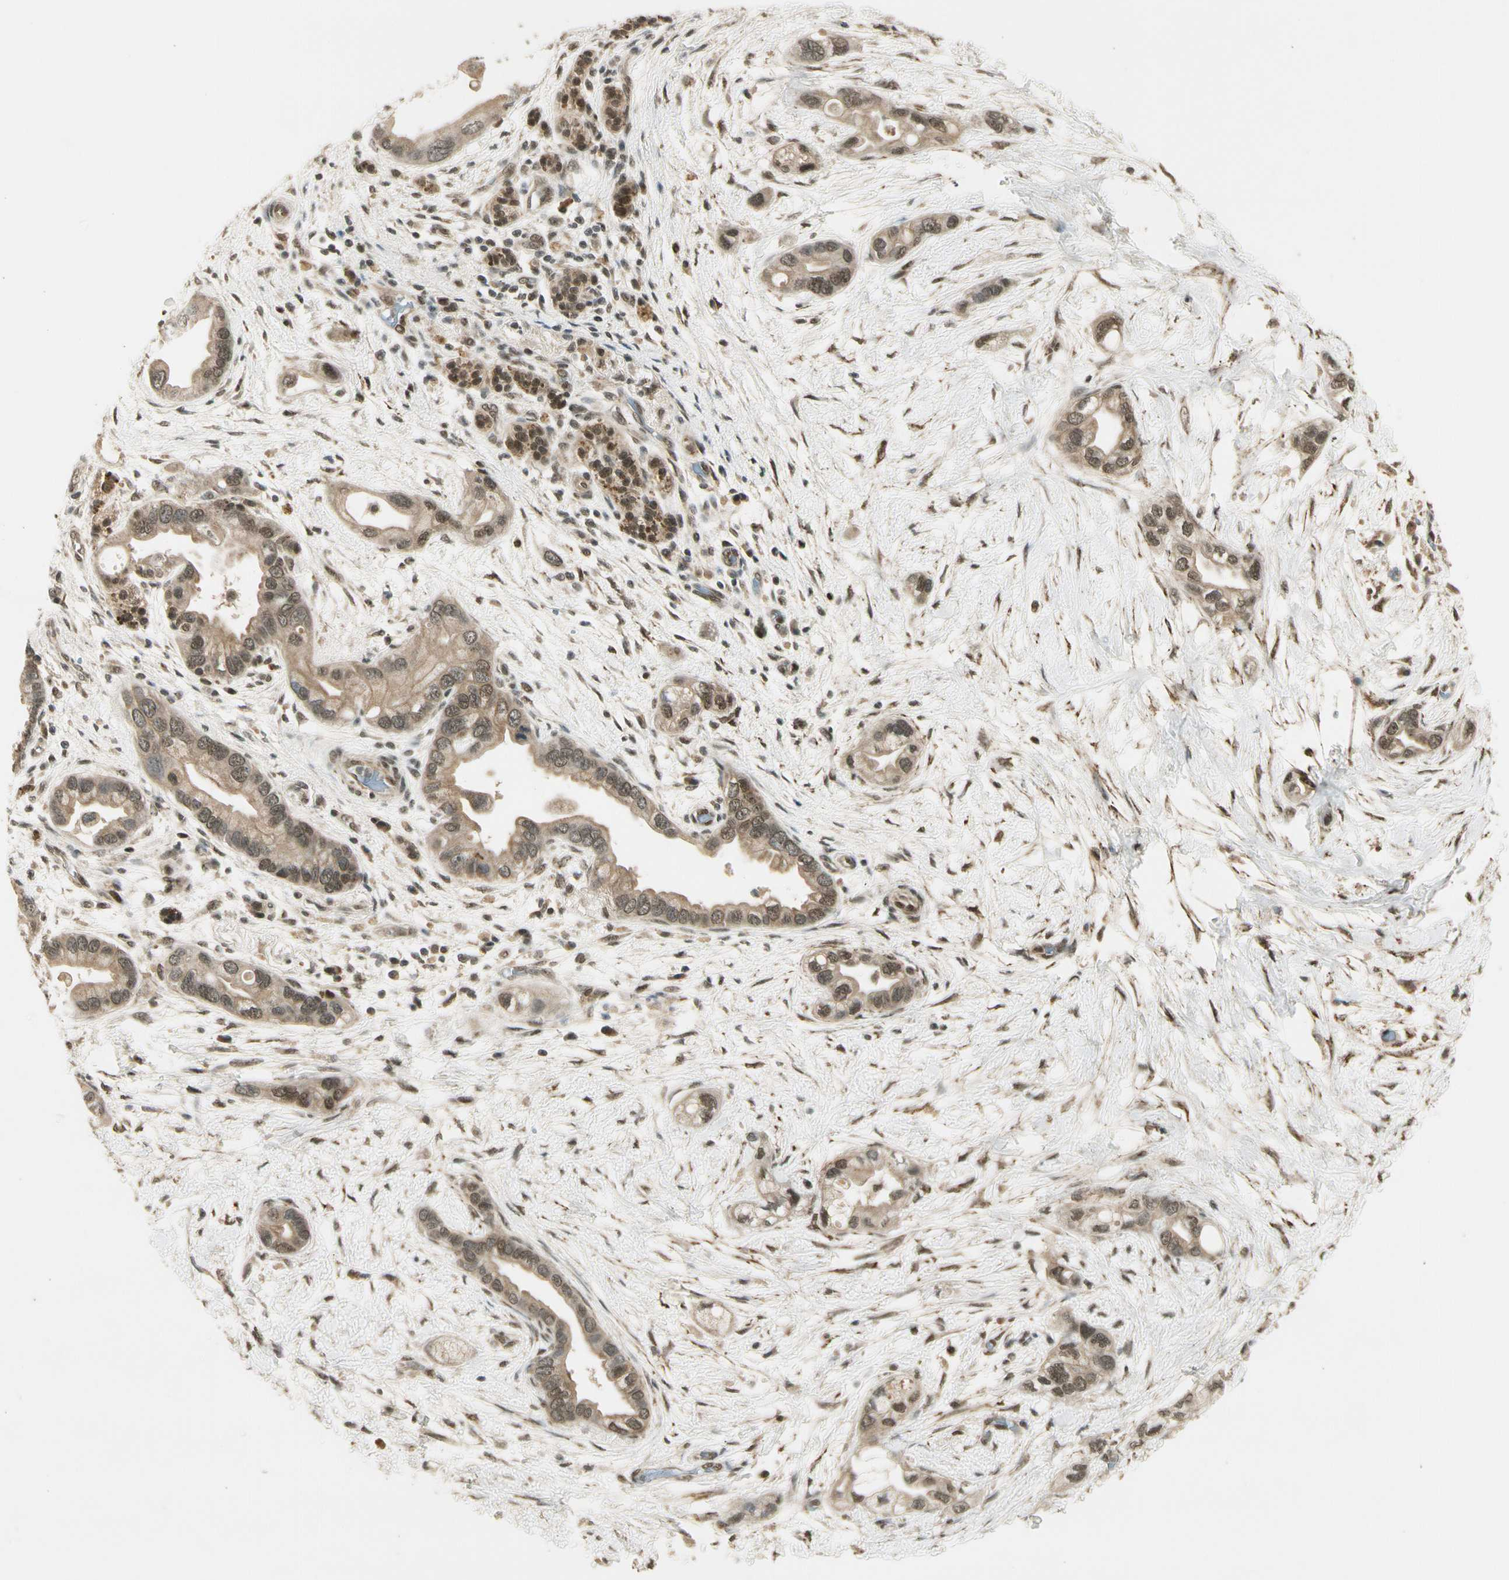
{"staining": {"intensity": "moderate", "quantity": ">75%", "location": "cytoplasmic/membranous,nuclear"}, "tissue": "pancreatic cancer", "cell_type": "Tumor cells", "image_type": "cancer", "snomed": [{"axis": "morphology", "description": "Adenocarcinoma, NOS"}, {"axis": "topography", "description": "Pancreas"}], "caption": "This is a histology image of immunohistochemistry staining of pancreatic cancer (adenocarcinoma), which shows moderate staining in the cytoplasmic/membranous and nuclear of tumor cells.", "gene": "ZNF135", "patient": {"sex": "female", "age": 77}}